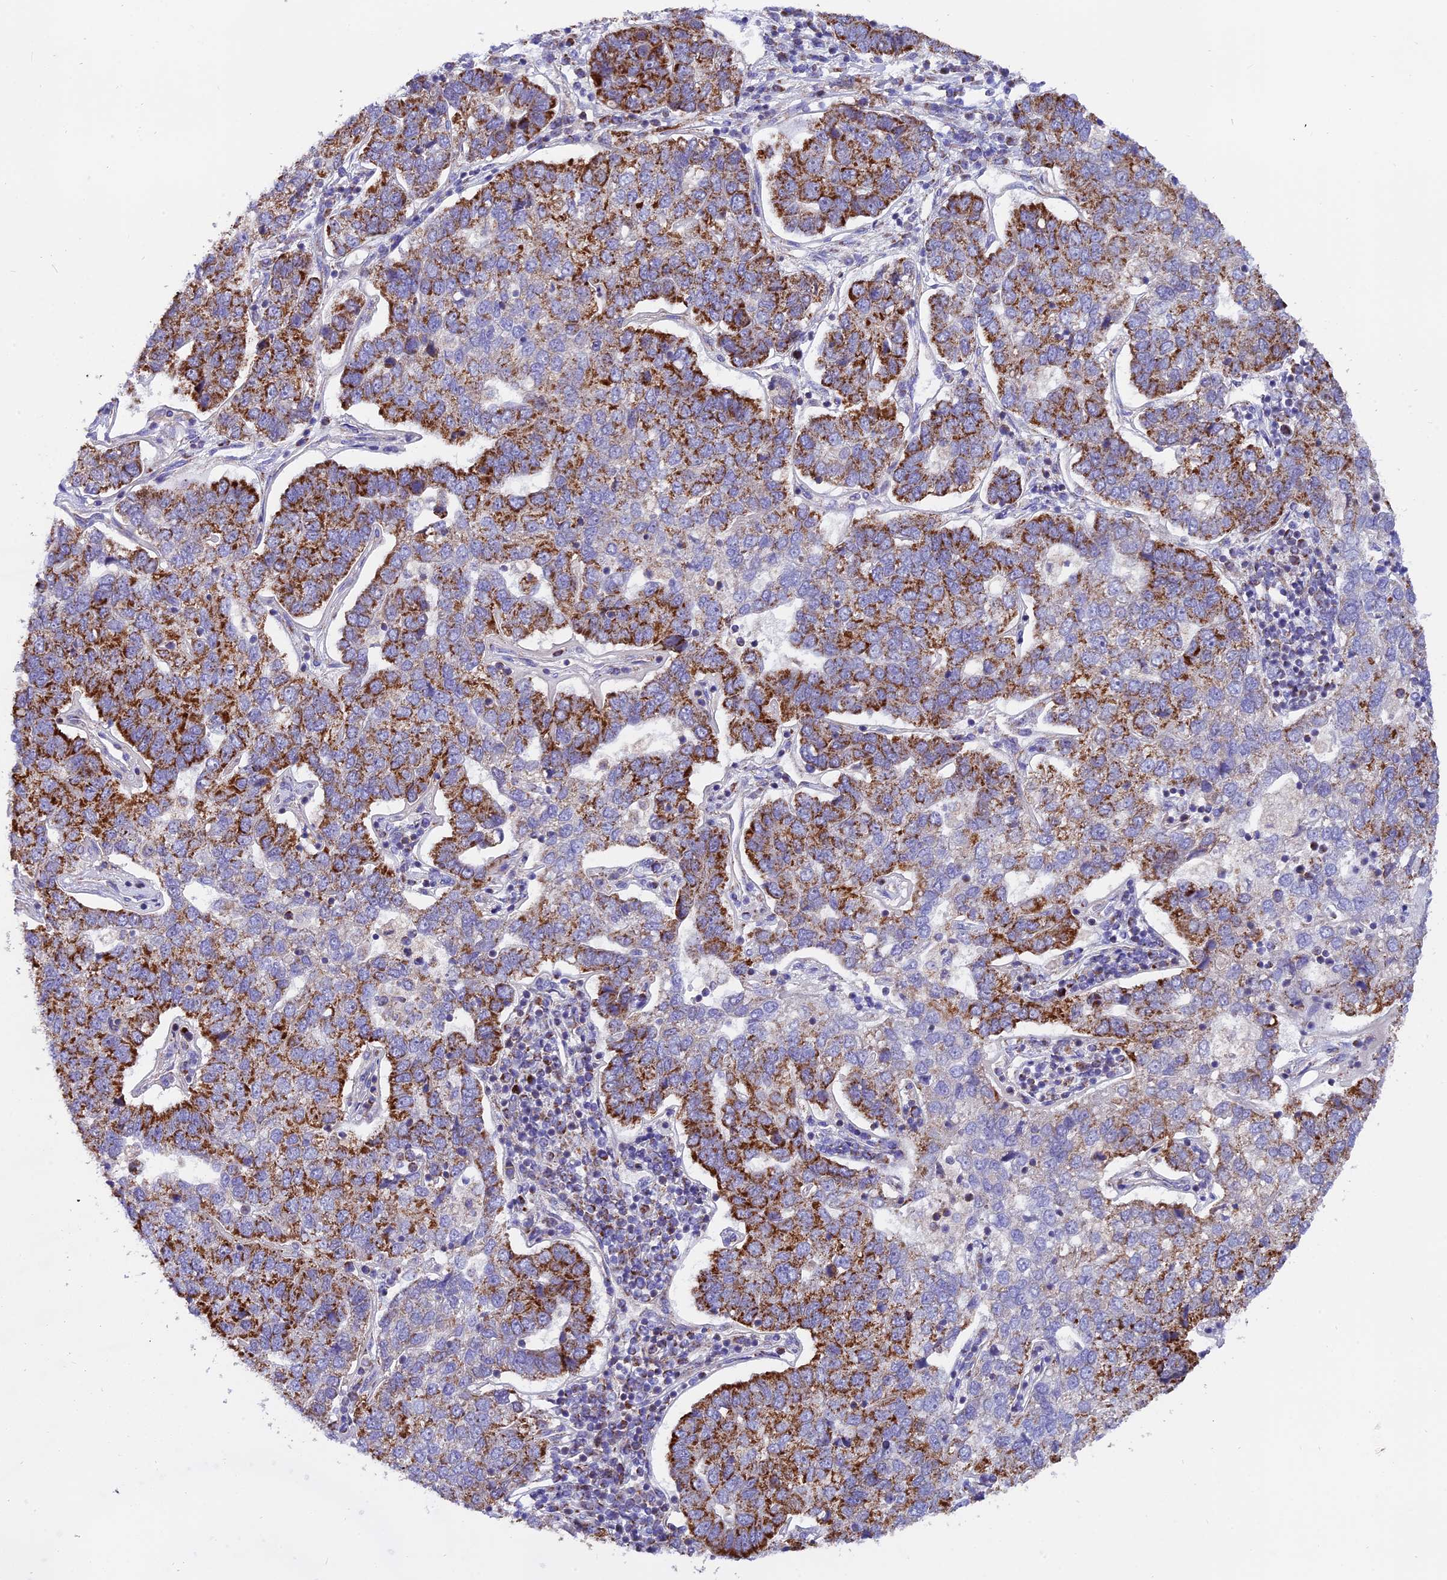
{"staining": {"intensity": "strong", "quantity": "25%-75%", "location": "cytoplasmic/membranous"}, "tissue": "pancreatic cancer", "cell_type": "Tumor cells", "image_type": "cancer", "snomed": [{"axis": "morphology", "description": "Adenocarcinoma, NOS"}, {"axis": "topography", "description": "Pancreas"}], "caption": "Human pancreatic cancer (adenocarcinoma) stained with a brown dye demonstrates strong cytoplasmic/membranous positive positivity in about 25%-75% of tumor cells.", "gene": "MRPS34", "patient": {"sex": "female", "age": 61}}